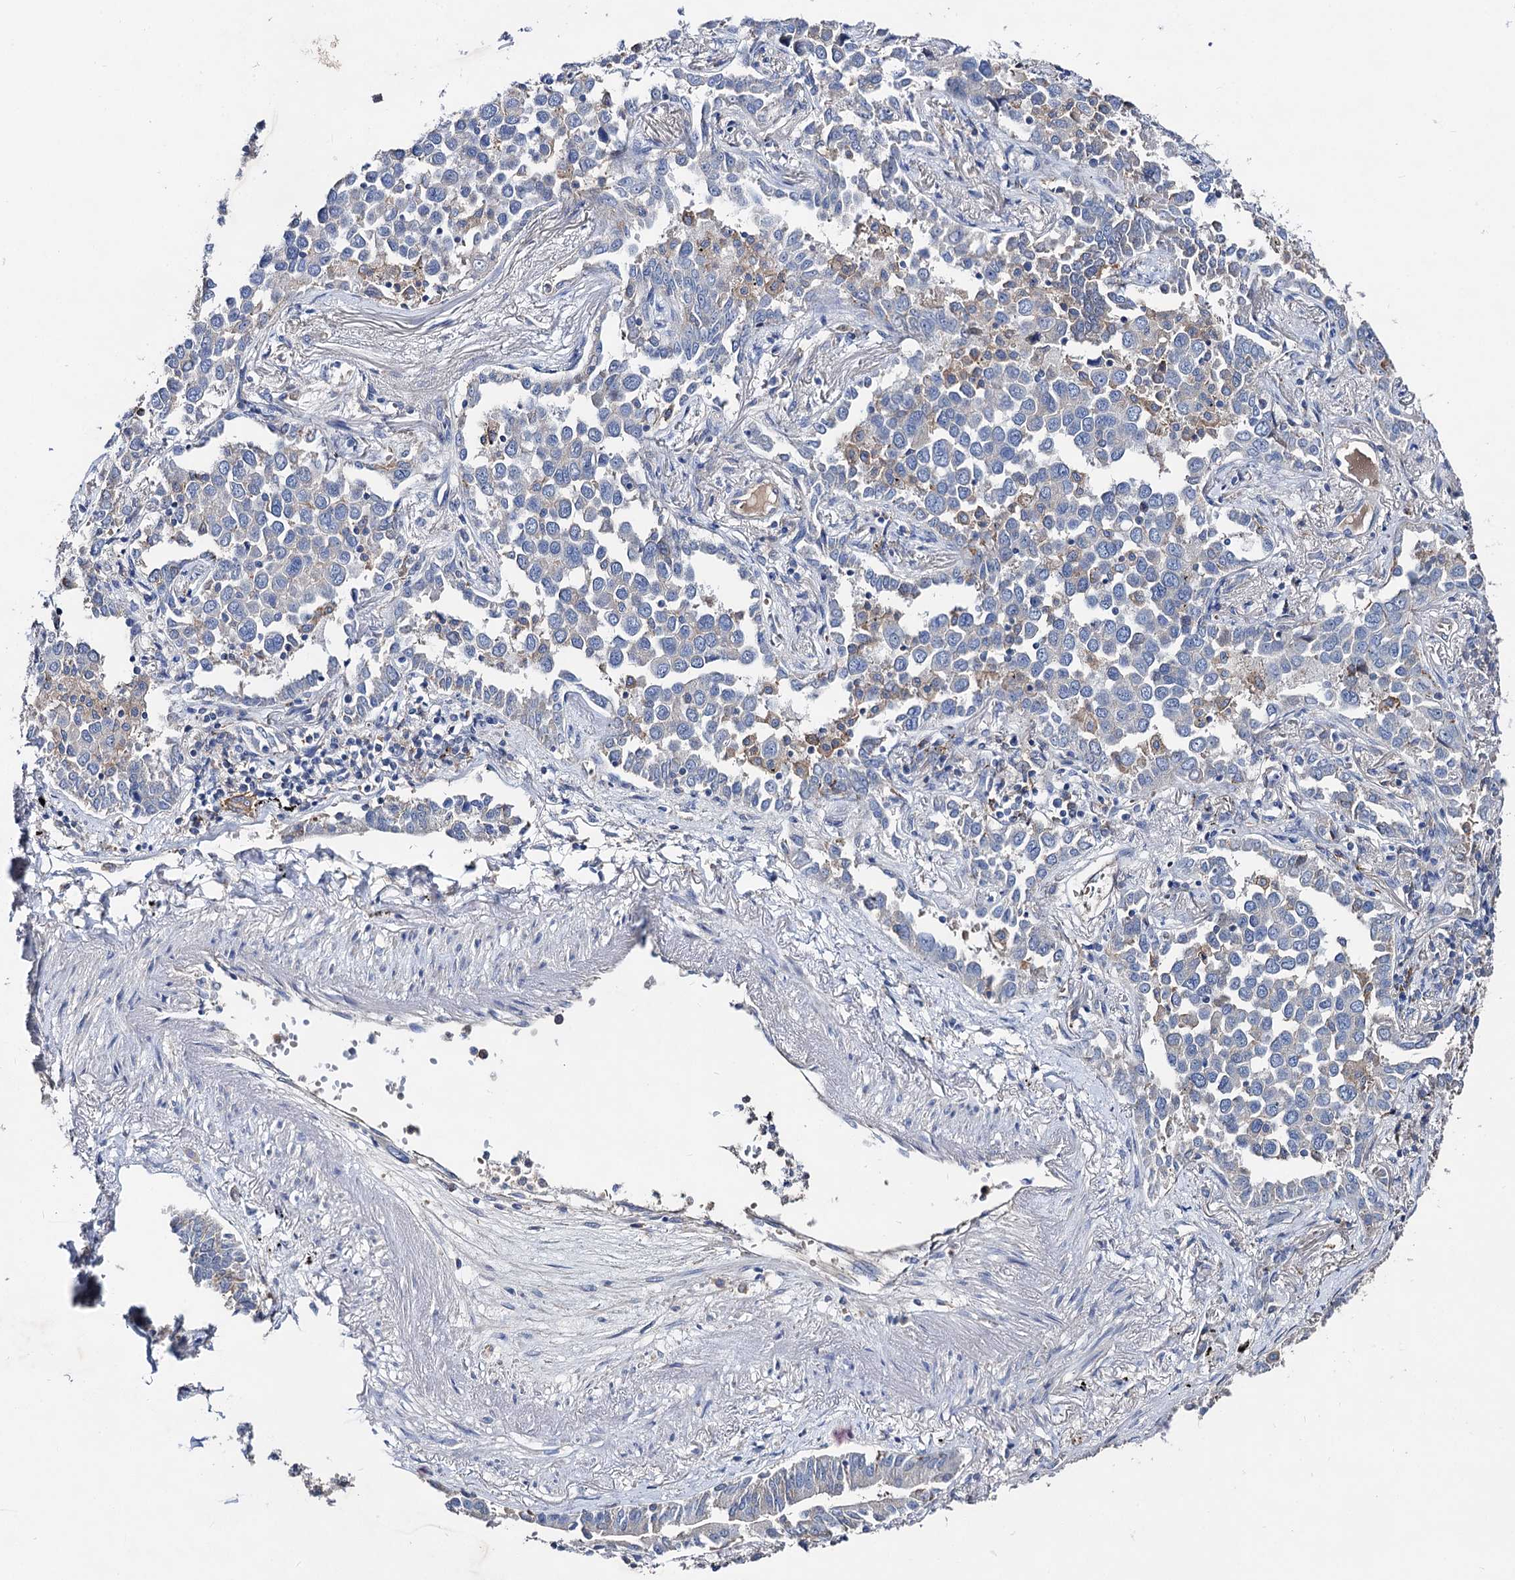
{"staining": {"intensity": "negative", "quantity": "none", "location": "none"}, "tissue": "lung cancer", "cell_type": "Tumor cells", "image_type": "cancer", "snomed": [{"axis": "morphology", "description": "Adenocarcinoma, NOS"}, {"axis": "topography", "description": "Lung"}], "caption": "Immunohistochemistry of lung cancer displays no expression in tumor cells.", "gene": "HVCN1", "patient": {"sex": "male", "age": 67}}